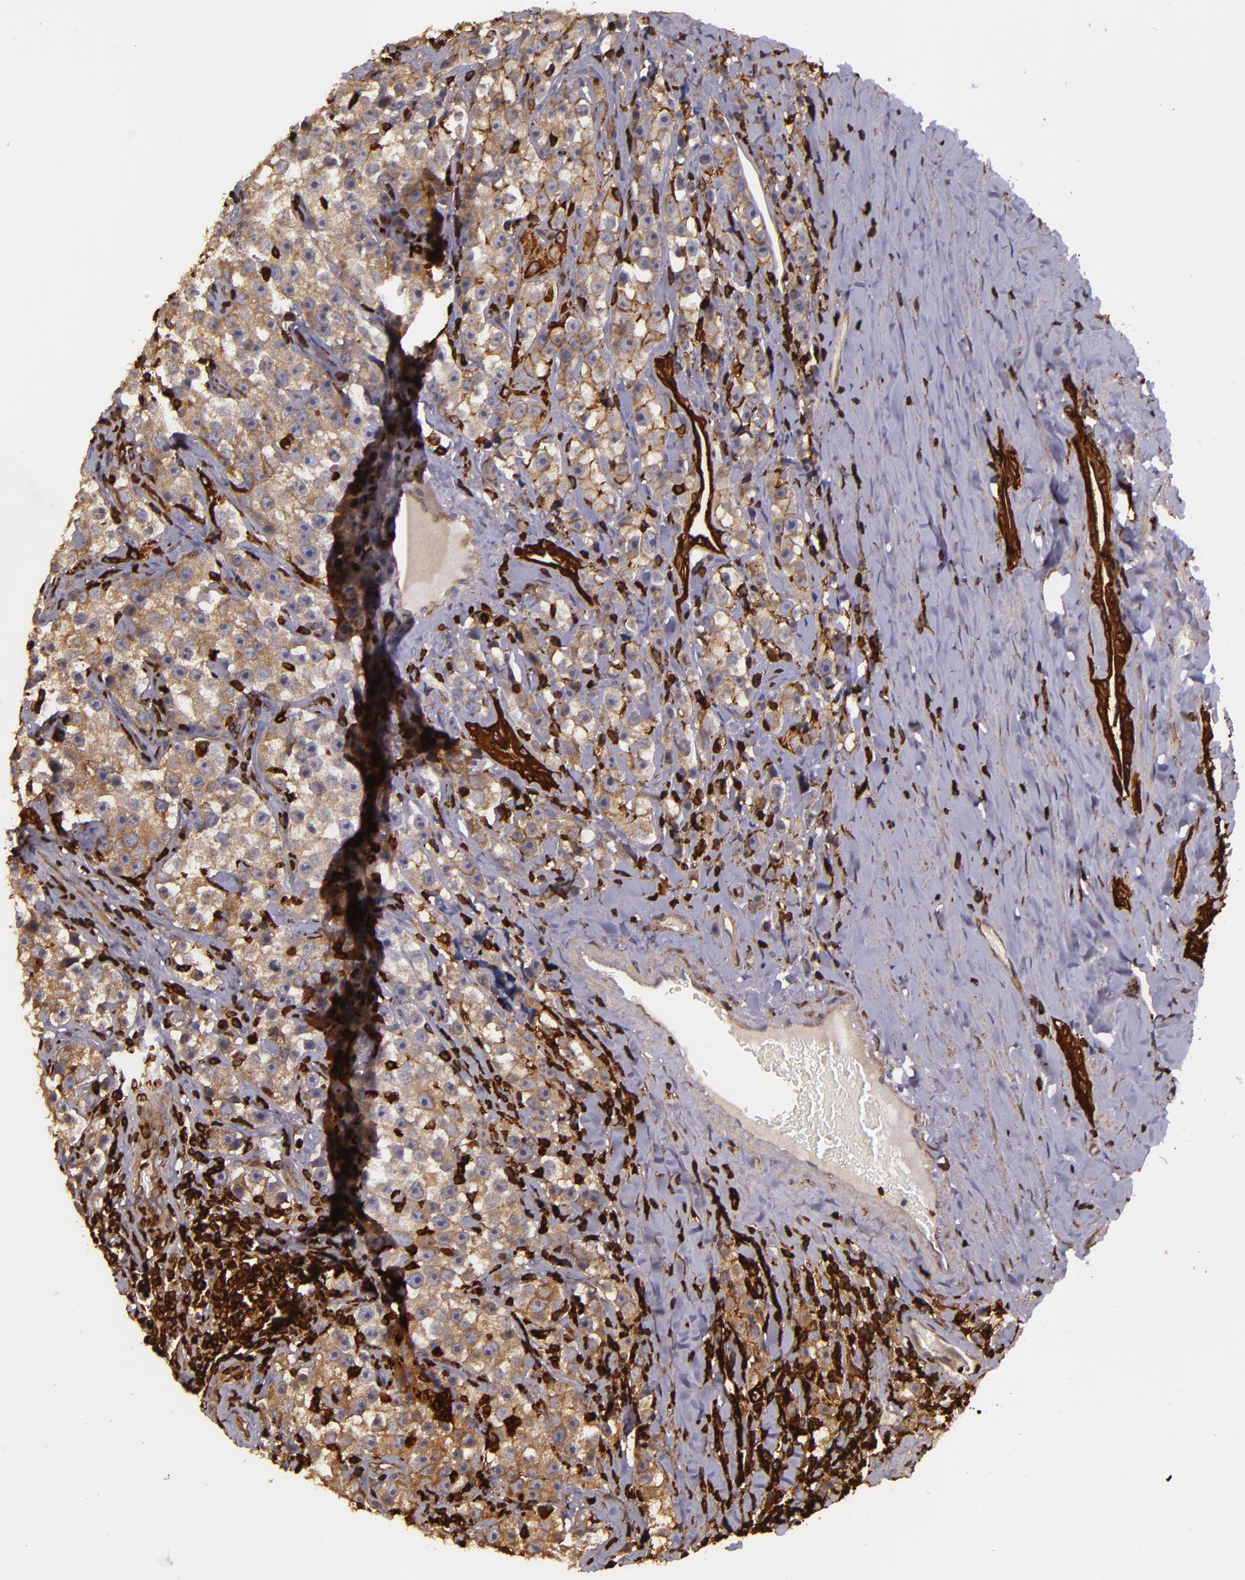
{"staining": {"intensity": "strong", "quantity": ">75%", "location": "cytoplasmic/membranous"}, "tissue": "testis cancer", "cell_type": "Tumor cells", "image_type": "cancer", "snomed": [{"axis": "morphology", "description": "Seminoma, NOS"}, {"axis": "topography", "description": "Testis"}], "caption": "This photomicrograph exhibits testis cancer (seminoma) stained with immunohistochemistry to label a protein in brown. The cytoplasmic/membranous of tumor cells show strong positivity for the protein. Nuclei are counter-stained blue.", "gene": "SLC9A3R1", "patient": {"sex": "male", "age": 32}}